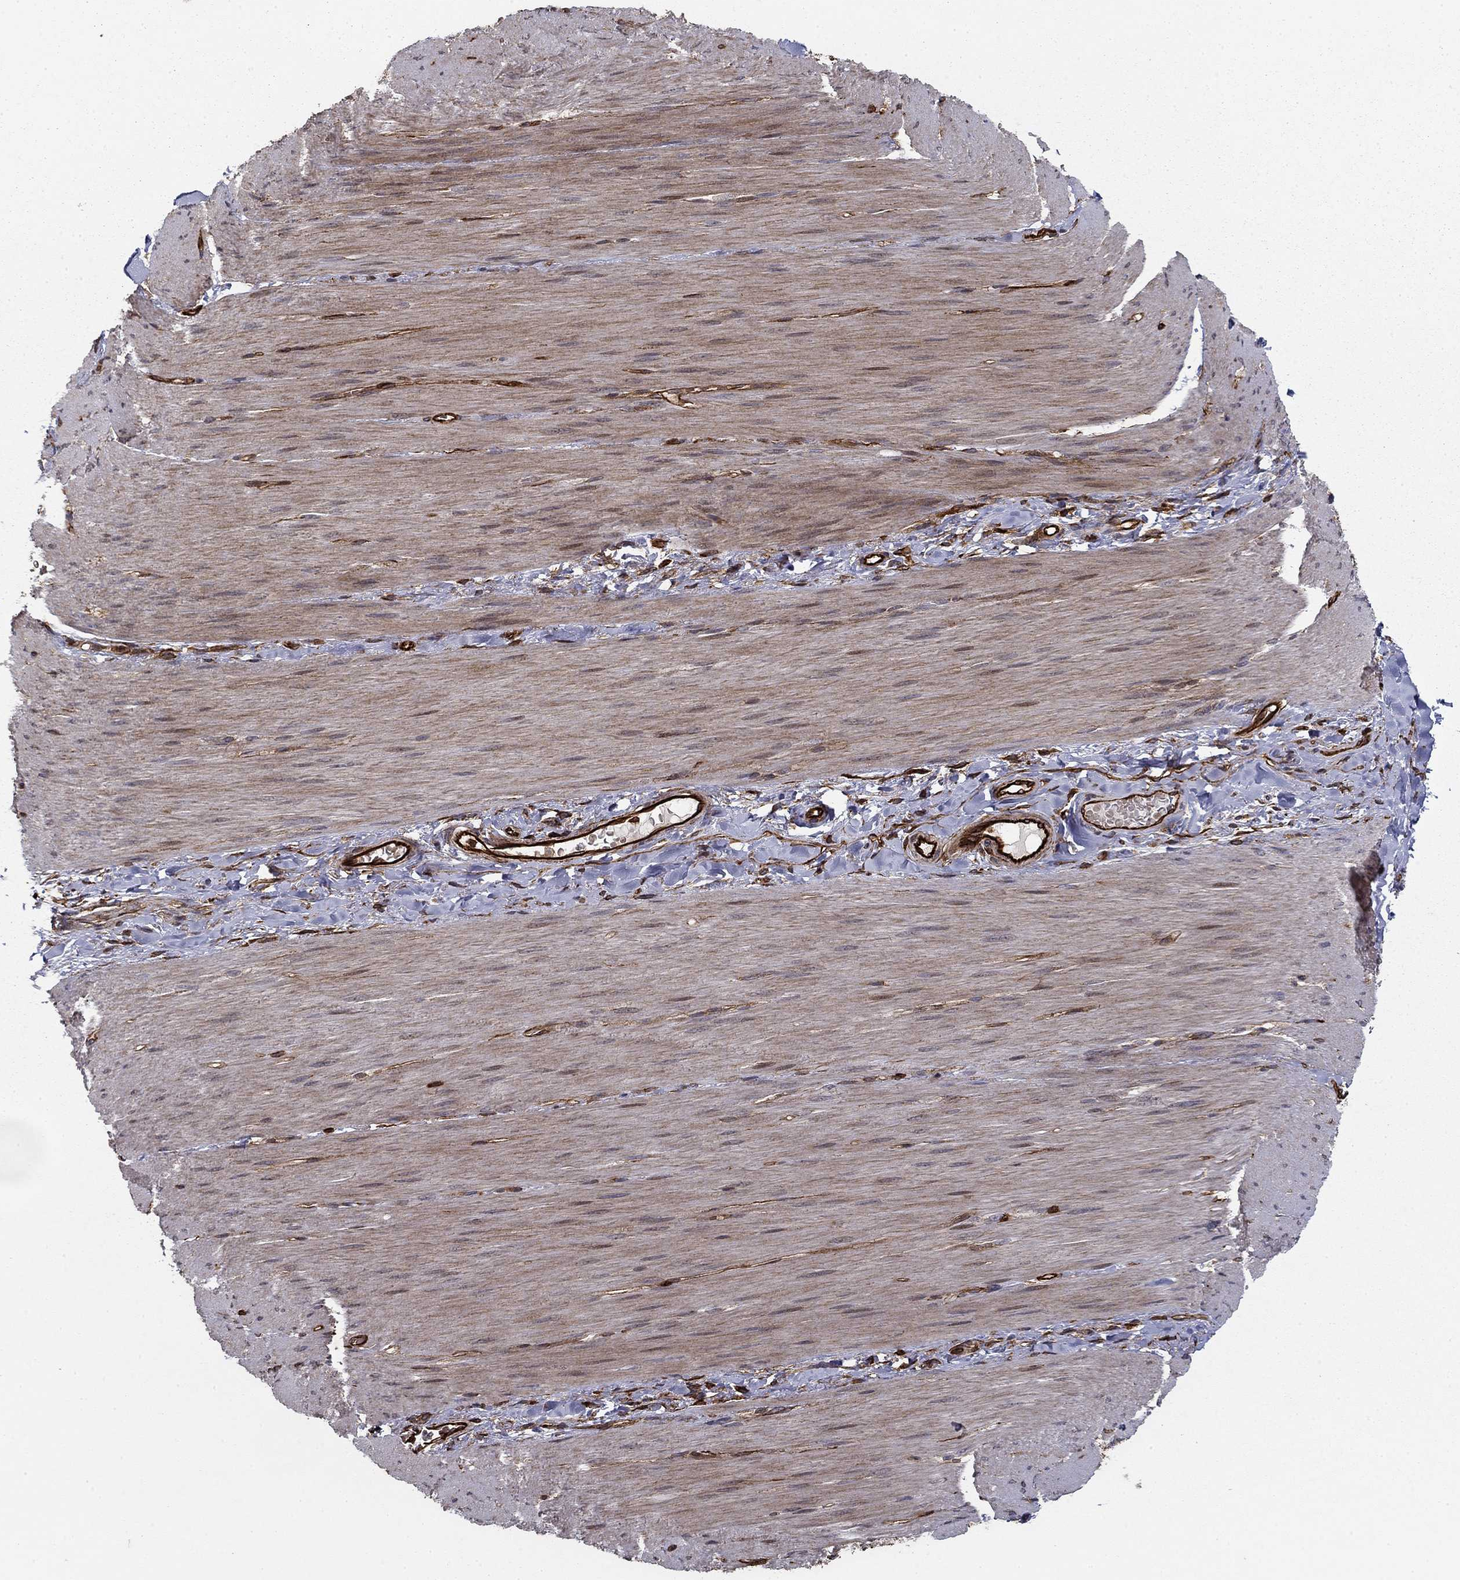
{"staining": {"intensity": "moderate", "quantity": "25%-75%", "location": "cytoplasmic/membranous"}, "tissue": "adipose tissue", "cell_type": "Adipocytes", "image_type": "normal", "snomed": [{"axis": "morphology", "description": "Normal tissue, NOS"}, {"axis": "topography", "description": "Smooth muscle"}, {"axis": "topography", "description": "Duodenum"}, {"axis": "topography", "description": "Peripheral nerve tissue"}], "caption": "Approximately 25%-75% of adipocytes in benign human adipose tissue exhibit moderate cytoplasmic/membranous protein expression as visualized by brown immunohistochemical staining.", "gene": "ADM", "patient": {"sex": "female", "age": 61}}